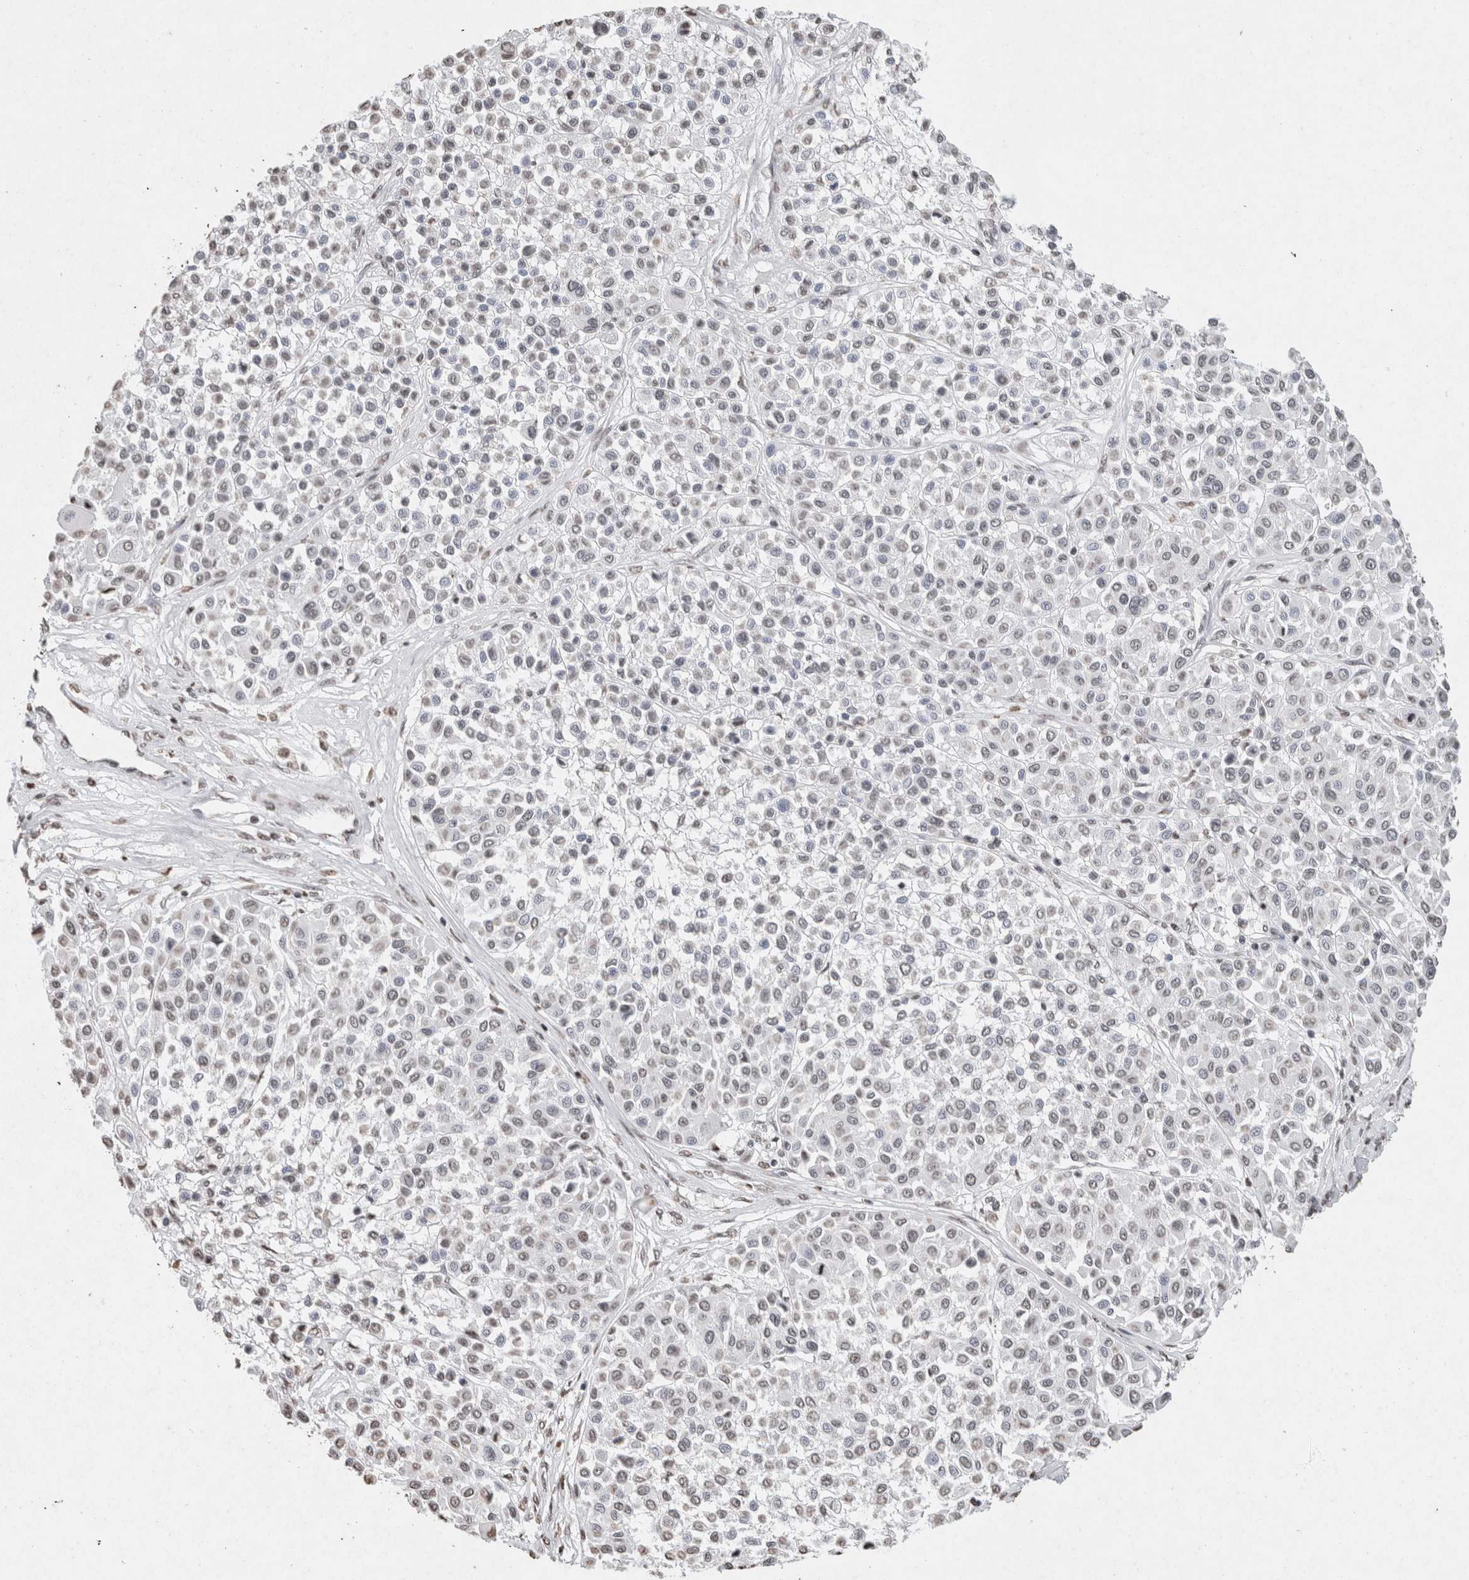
{"staining": {"intensity": "weak", "quantity": "25%-75%", "location": "nuclear"}, "tissue": "melanoma", "cell_type": "Tumor cells", "image_type": "cancer", "snomed": [{"axis": "morphology", "description": "Malignant melanoma, Metastatic site"}, {"axis": "topography", "description": "Soft tissue"}], "caption": "This image reveals malignant melanoma (metastatic site) stained with immunohistochemistry to label a protein in brown. The nuclear of tumor cells show weak positivity for the protein. Nuclei are counter-stained blue.", "gene": "CNTN1", "patient": {"sex": "male", "age": 41}}